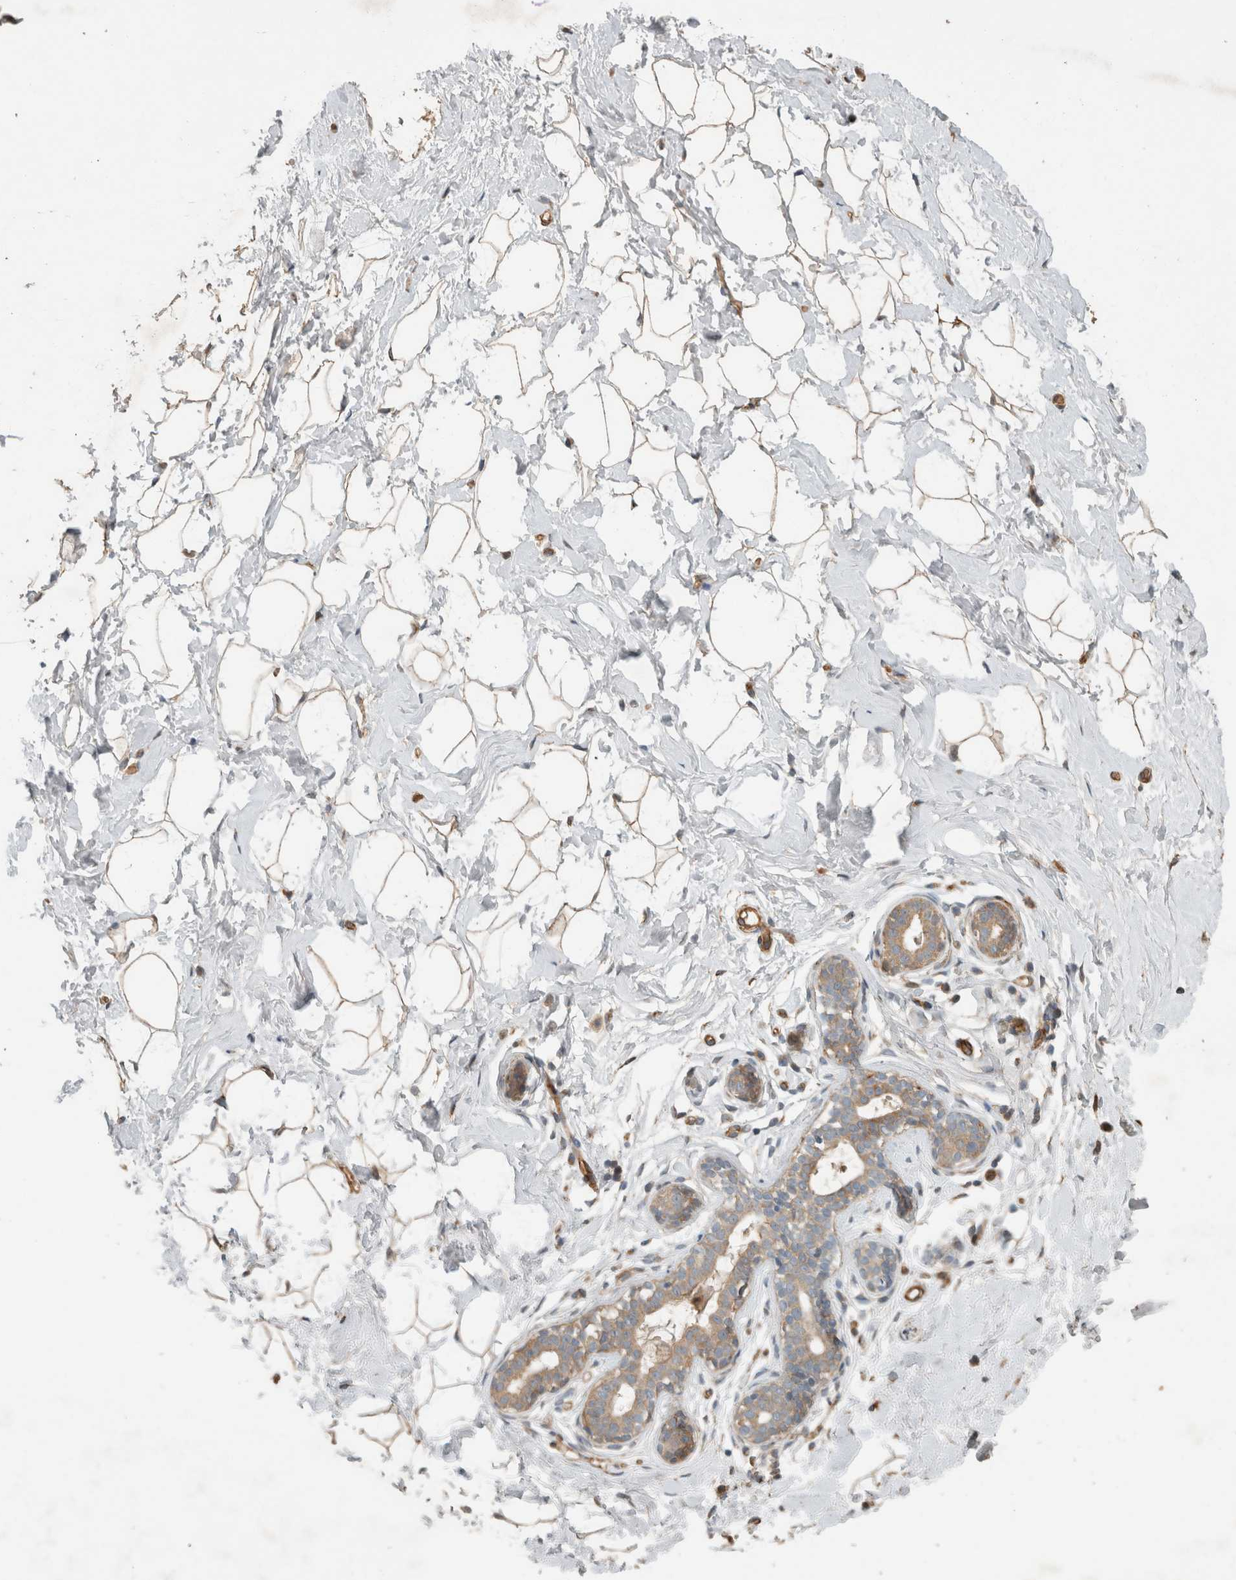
{"staining": {"intensity": "weak", "quantity": "25%-75%", "location": "cytoplasmic/membranous"}, "tissue": "breast", "cell_type": "Adipocytes", "image_type": "normal", "snomed": [{"axis": "morphology", "description": "Normal tissue, NOS"}, {"axis": "morphology", "description": "Adenoma, NOS"}, {"axis": "topography", "description": "Breast"}], "caption": "The histopathology image reveals immunohistochemical staining of benign breast. There is weak cytoplasmic/membranous positivity is identified in about 25%-75% of adipocytes.", "gene": "SIPA1L2", "patient": {"sex": "female", "age": 23}}